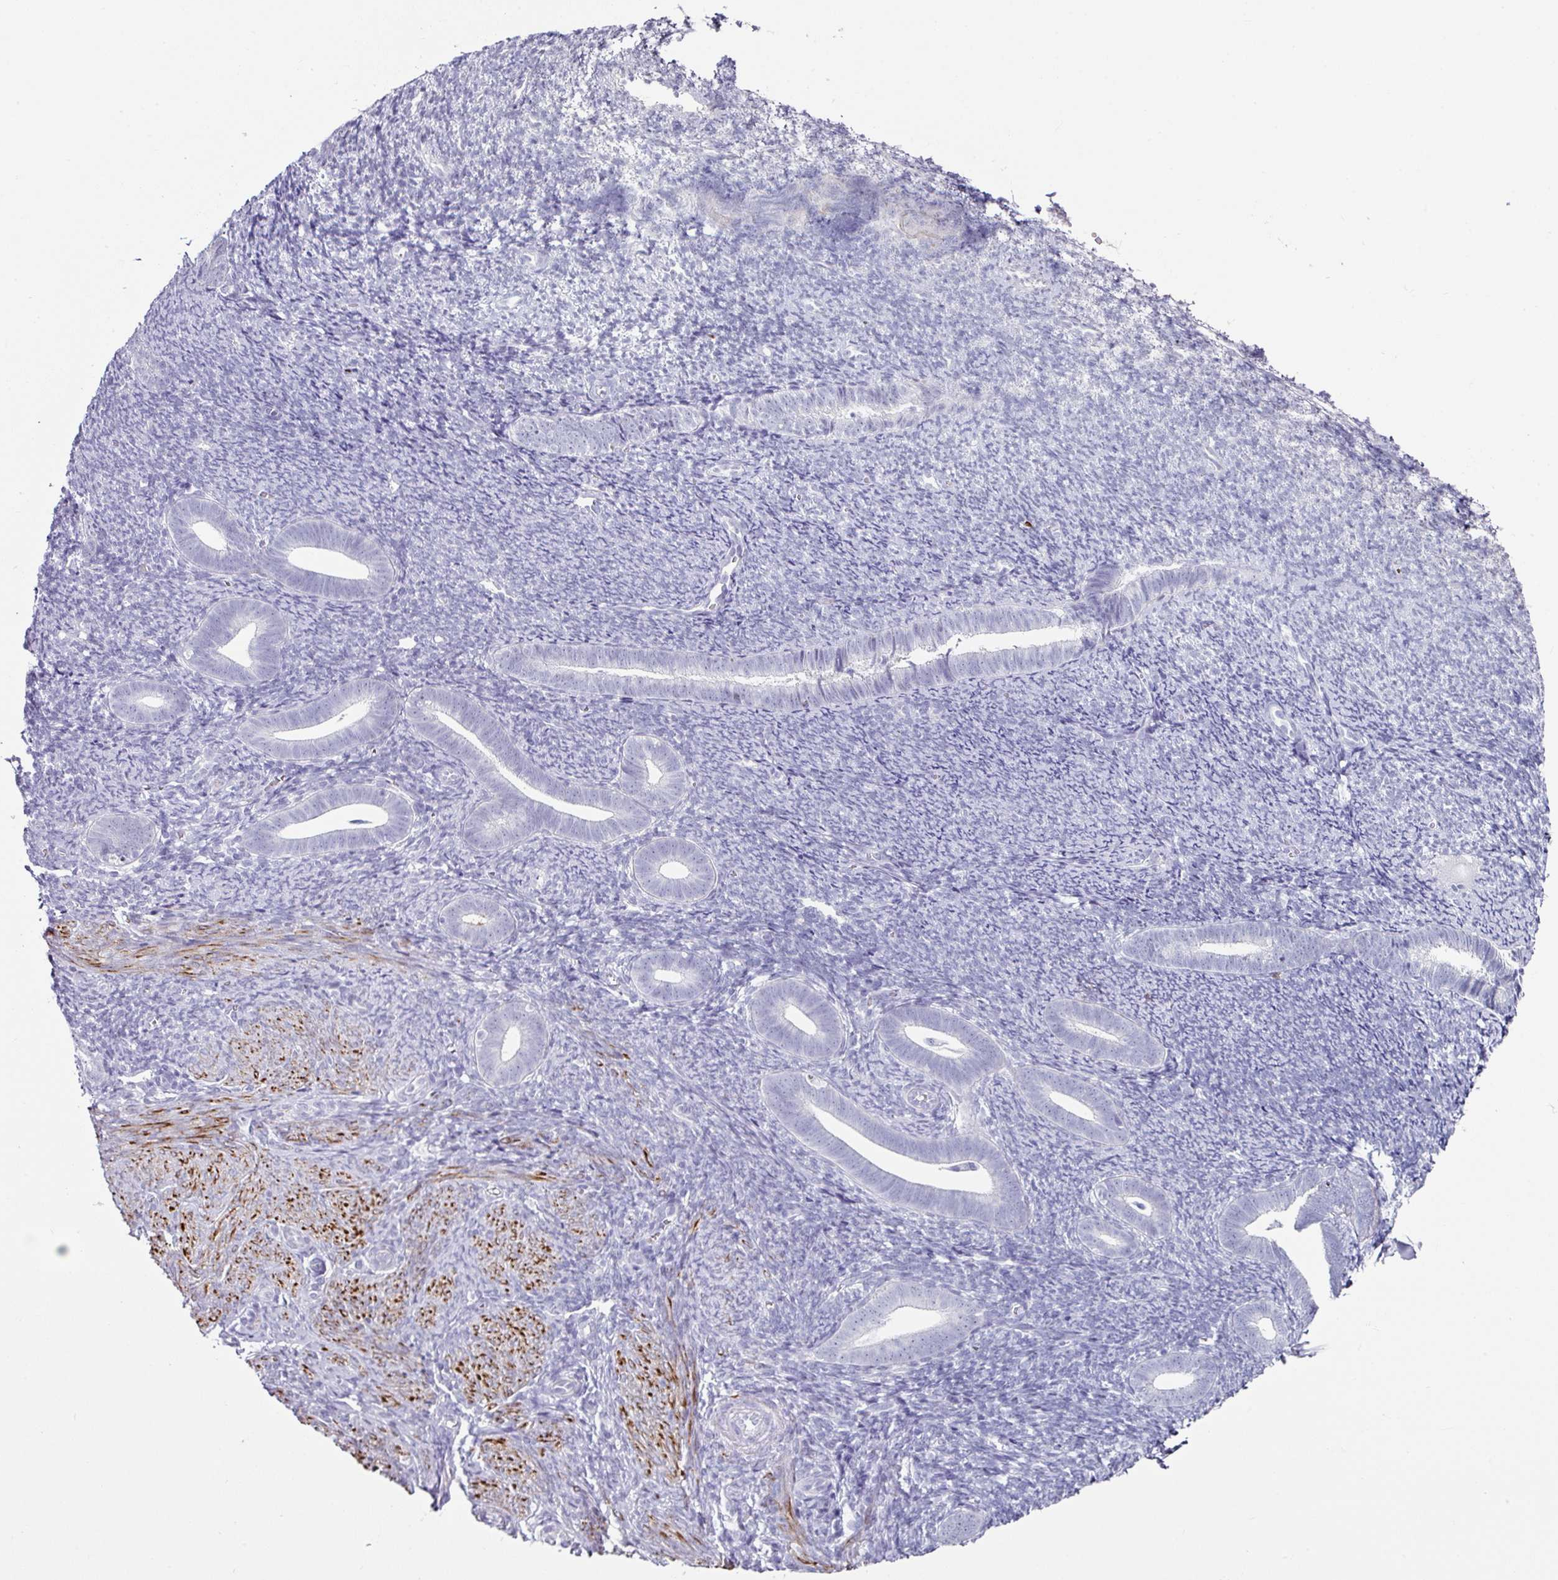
{"staining": {"intensity": "negative", "quantity": "none", "location": "none"}, "tissue": "endometrium", "cell_type": "Cells in endometrial stroma", "image_type": "normal", "snomed": [{"axis": "morphology", "description": "Normal tissue, NOS"}, {"axis": "topography", "description": "Endometrium"}], "caption": "The immunohistochemistry photomicrograph has no significant expression in cells in endometrial stroma of endometrium.", "gene": "TRA2A", "patient": {"sex": "female", "age": 39}}